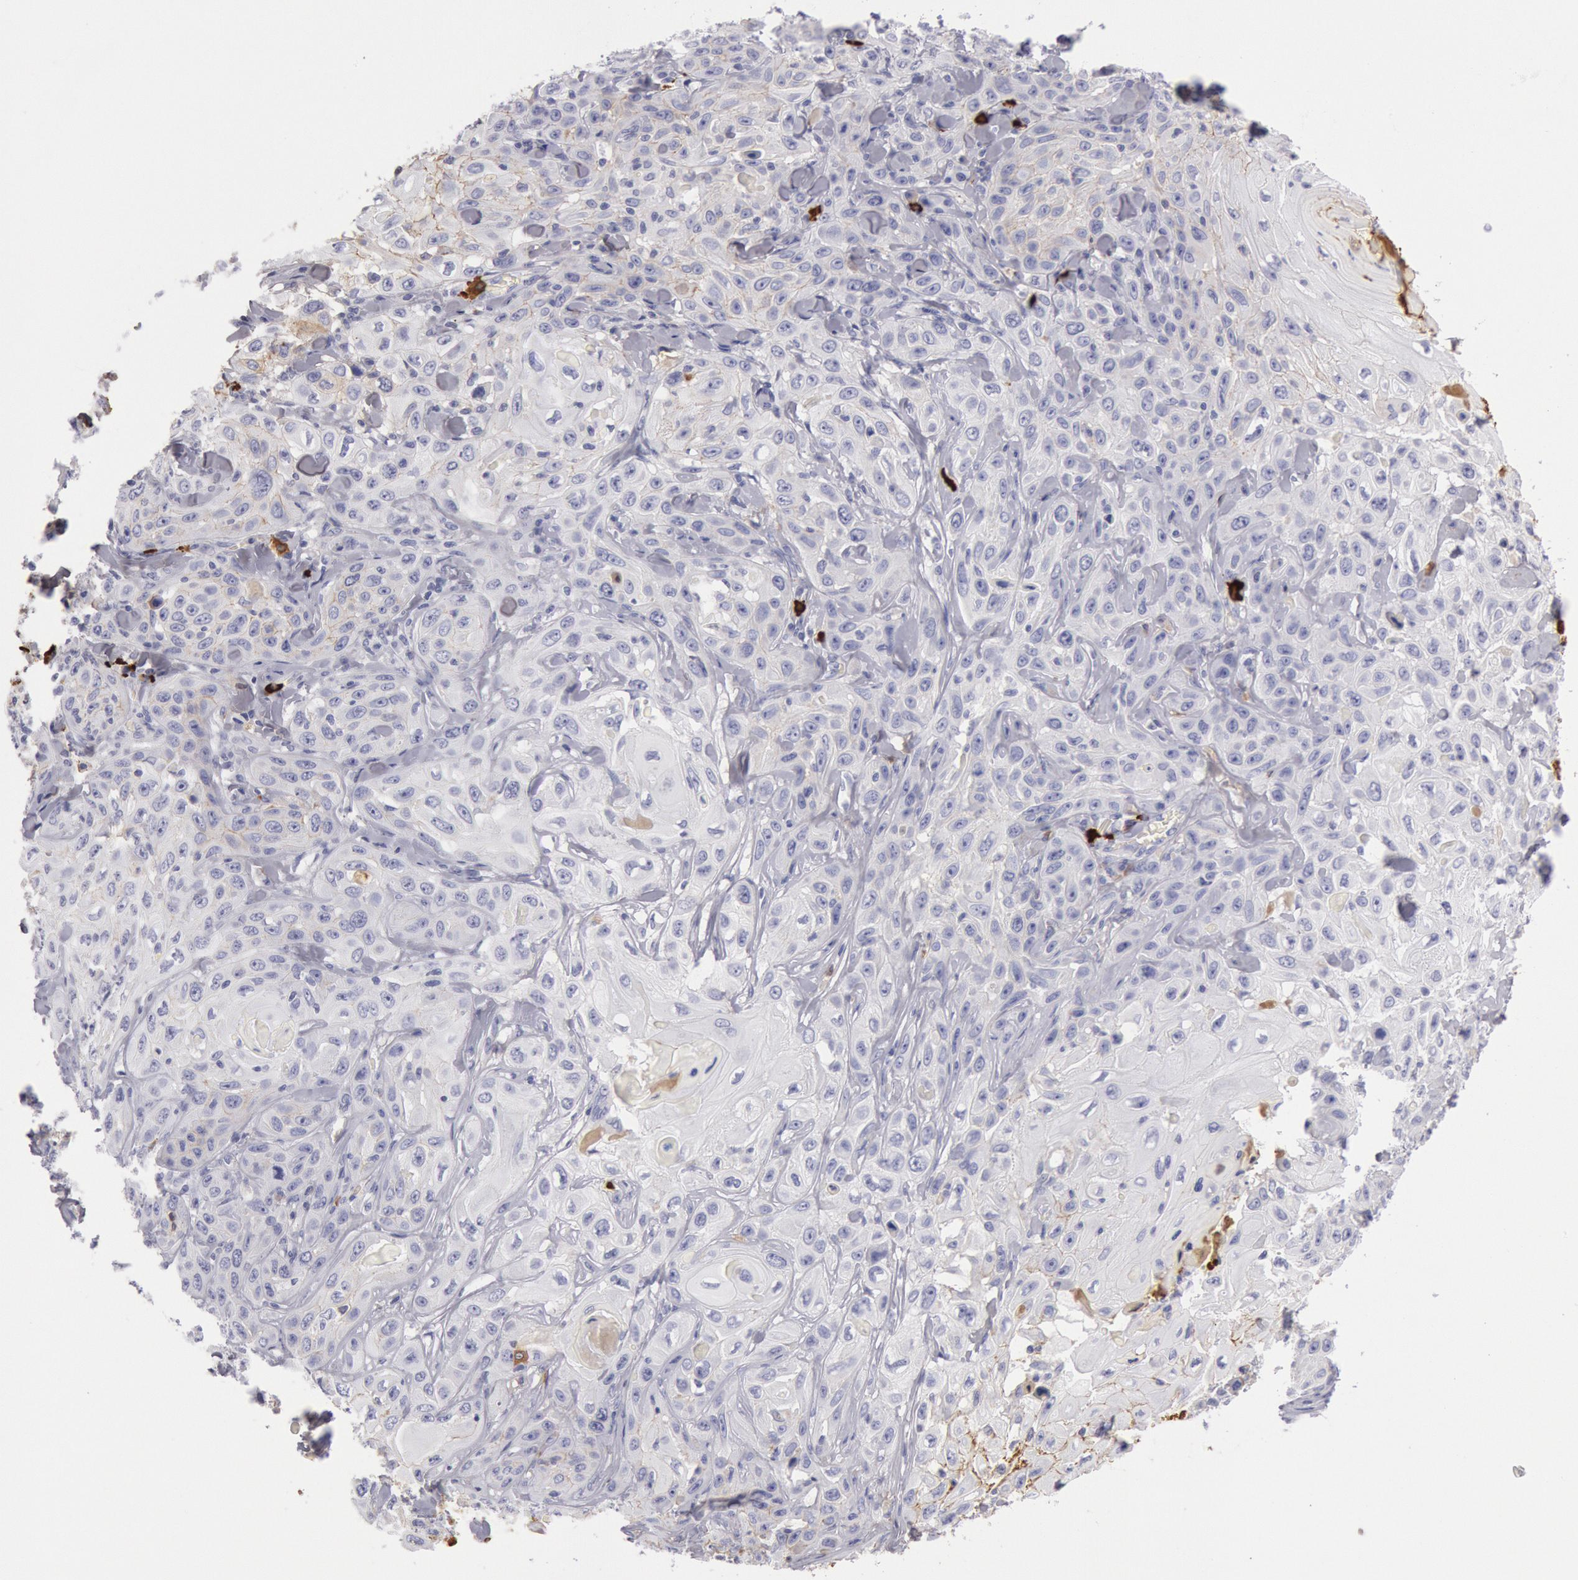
{"staining": {"intensity": "negative", "quantity": "none", "location": "none"}, "tissue": "skin cancer", "cell_type": "Tumor cells", "image_type": "cancer", "snomed": [{"axis": "morphology", "description": "Squamous cell carcinoma, NOS"}, {"axis": "topography", "description": "Skin"}], "caption": "Skin cancer (squamous cell carcinoma) was stained to show a protein in brown. There is no significant positivity in tumor cells.", "gene": "IGHA1", "patient": {"sex": "male", "age": 84}}